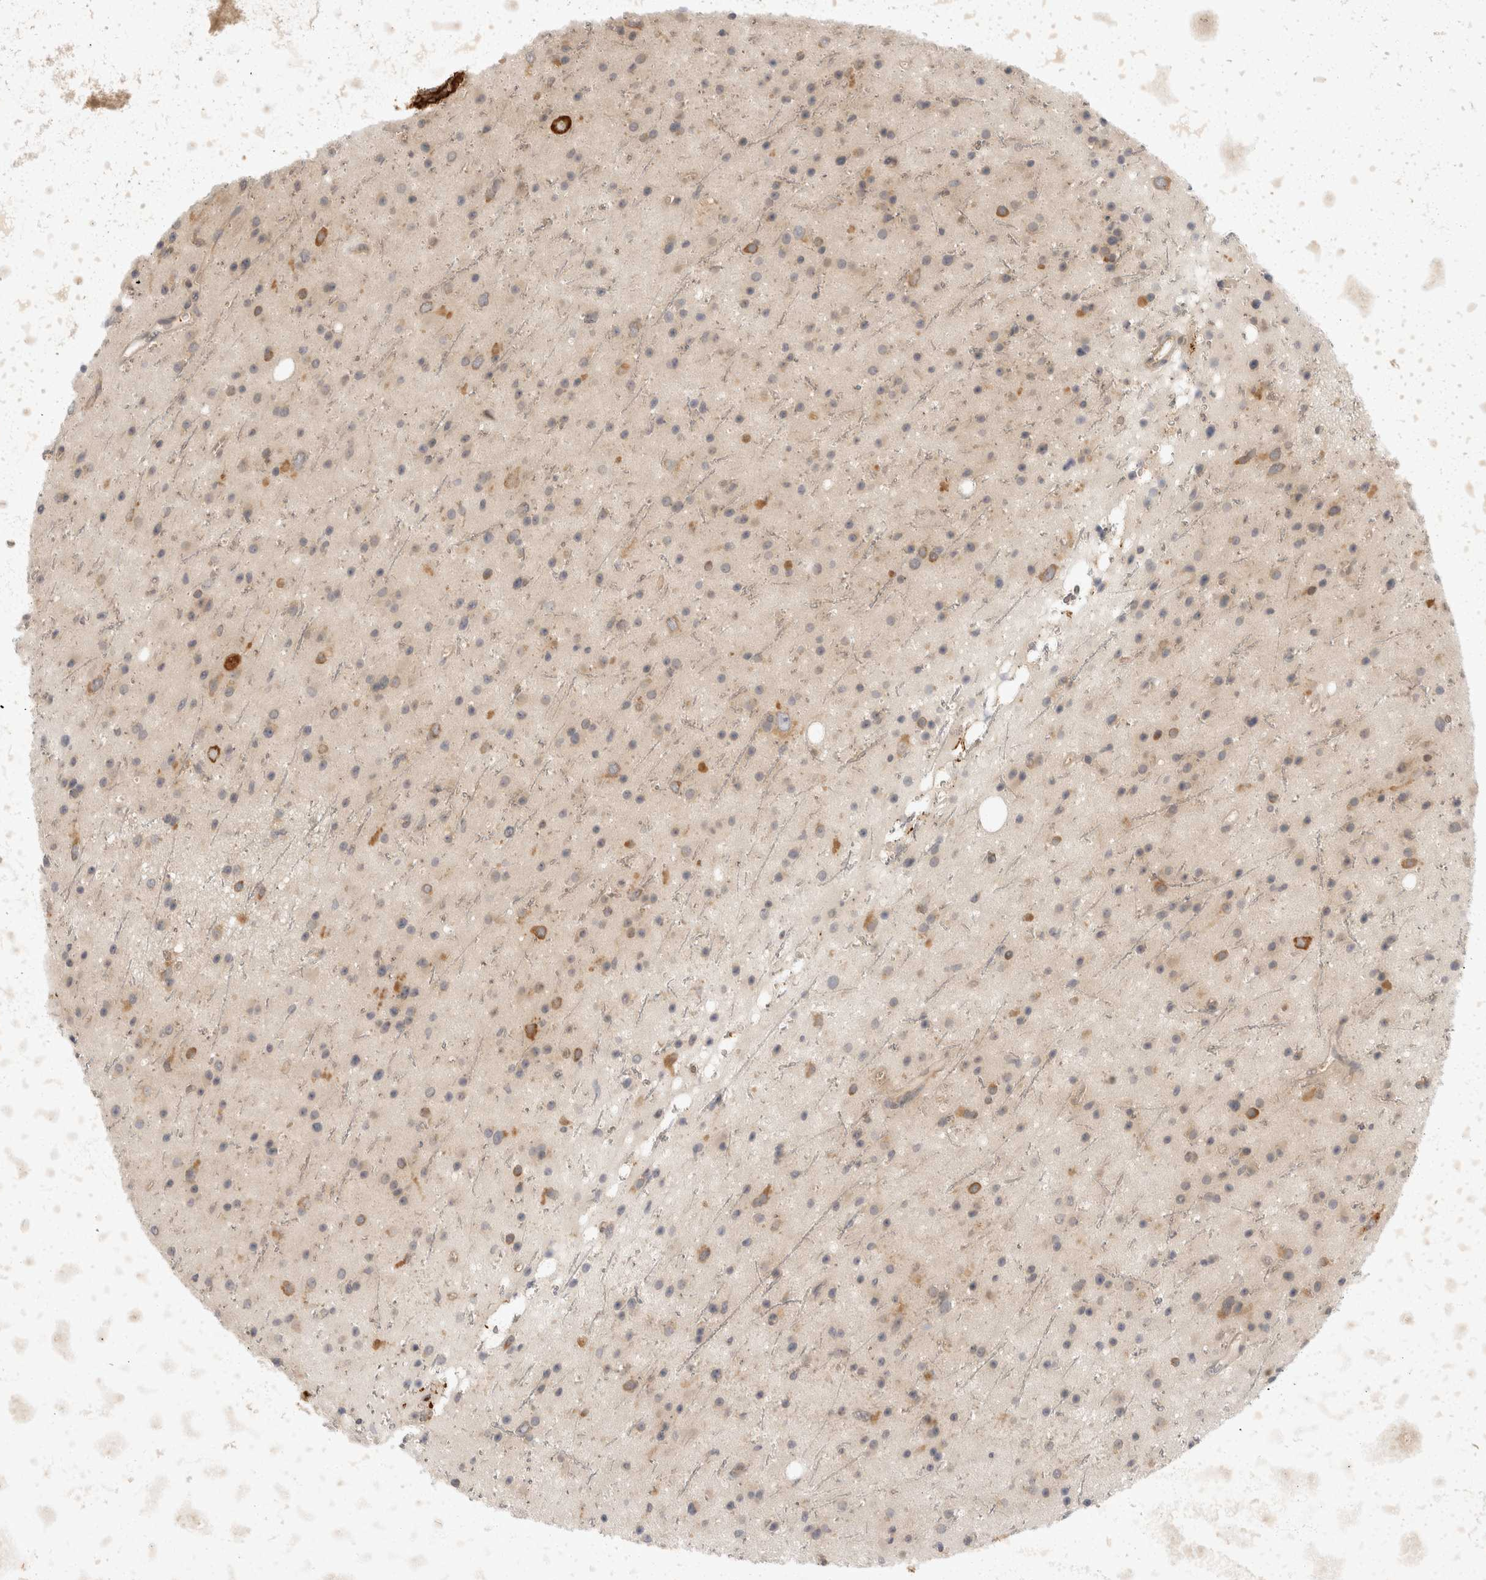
{"staining": {"intensity": "weak", "quantity": "<25%", "location": "cytoplasmic/membranous"}, "tissue": "glioma", "cell_type": "Tumor cells", "image_type": "cancer", "snomed": [{"axis": "morphology", "description": "Glioma, malignant, Low grade"}, {"axis": "topography", "description": "Cerebral cortex"}], "caption": "The IHC histopathology image has no significant positivity in tumor cells of malignant glioma (low-grade) tissue.", "gene": "EIF4G3", "patient": {"sex": "female", "age": 39}}